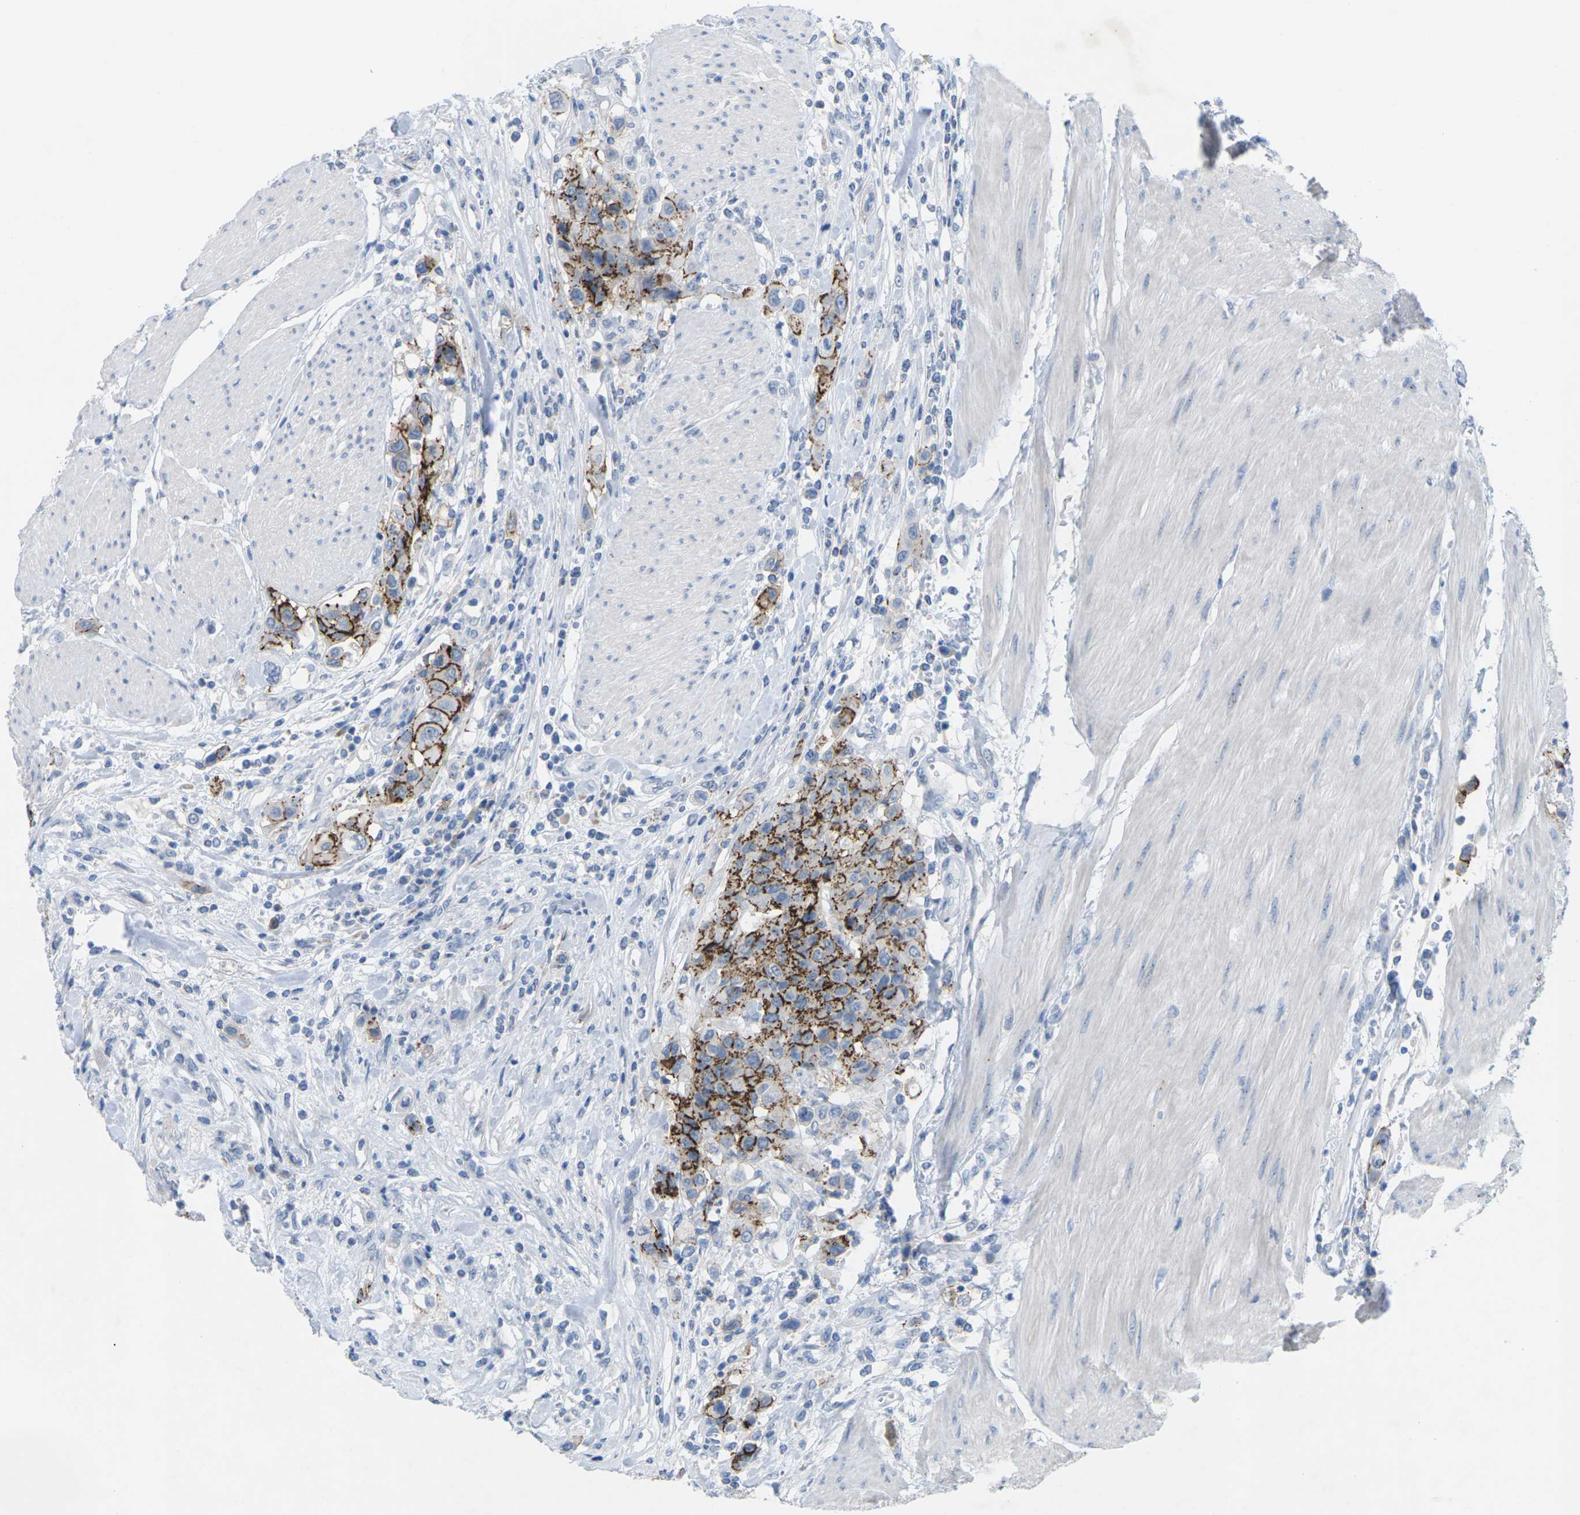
{"staining": {"intensity": "strong", "quantity": "25%-75%", "location": "cytoplasmic/membranous"}, "tissue": "urothelial cancer", "cell_type": "Tumor cells", "image_type": "cancer", "snomed": [{"axis": "morphology", "description": "Urothelial carcinoma, High grade"}, {"axis": "topography", "description": "Urinary bladder"}], "caption": "High-power microscopy captured an IHC histopathology image of urothelial carcinoma (high-grade), revealing strong cytoplasmic/membranous positivity in approximately 25%-75% of tumor cells.", "gene": "CLDN3", "patient": {"sex": "male", "age": 50}}